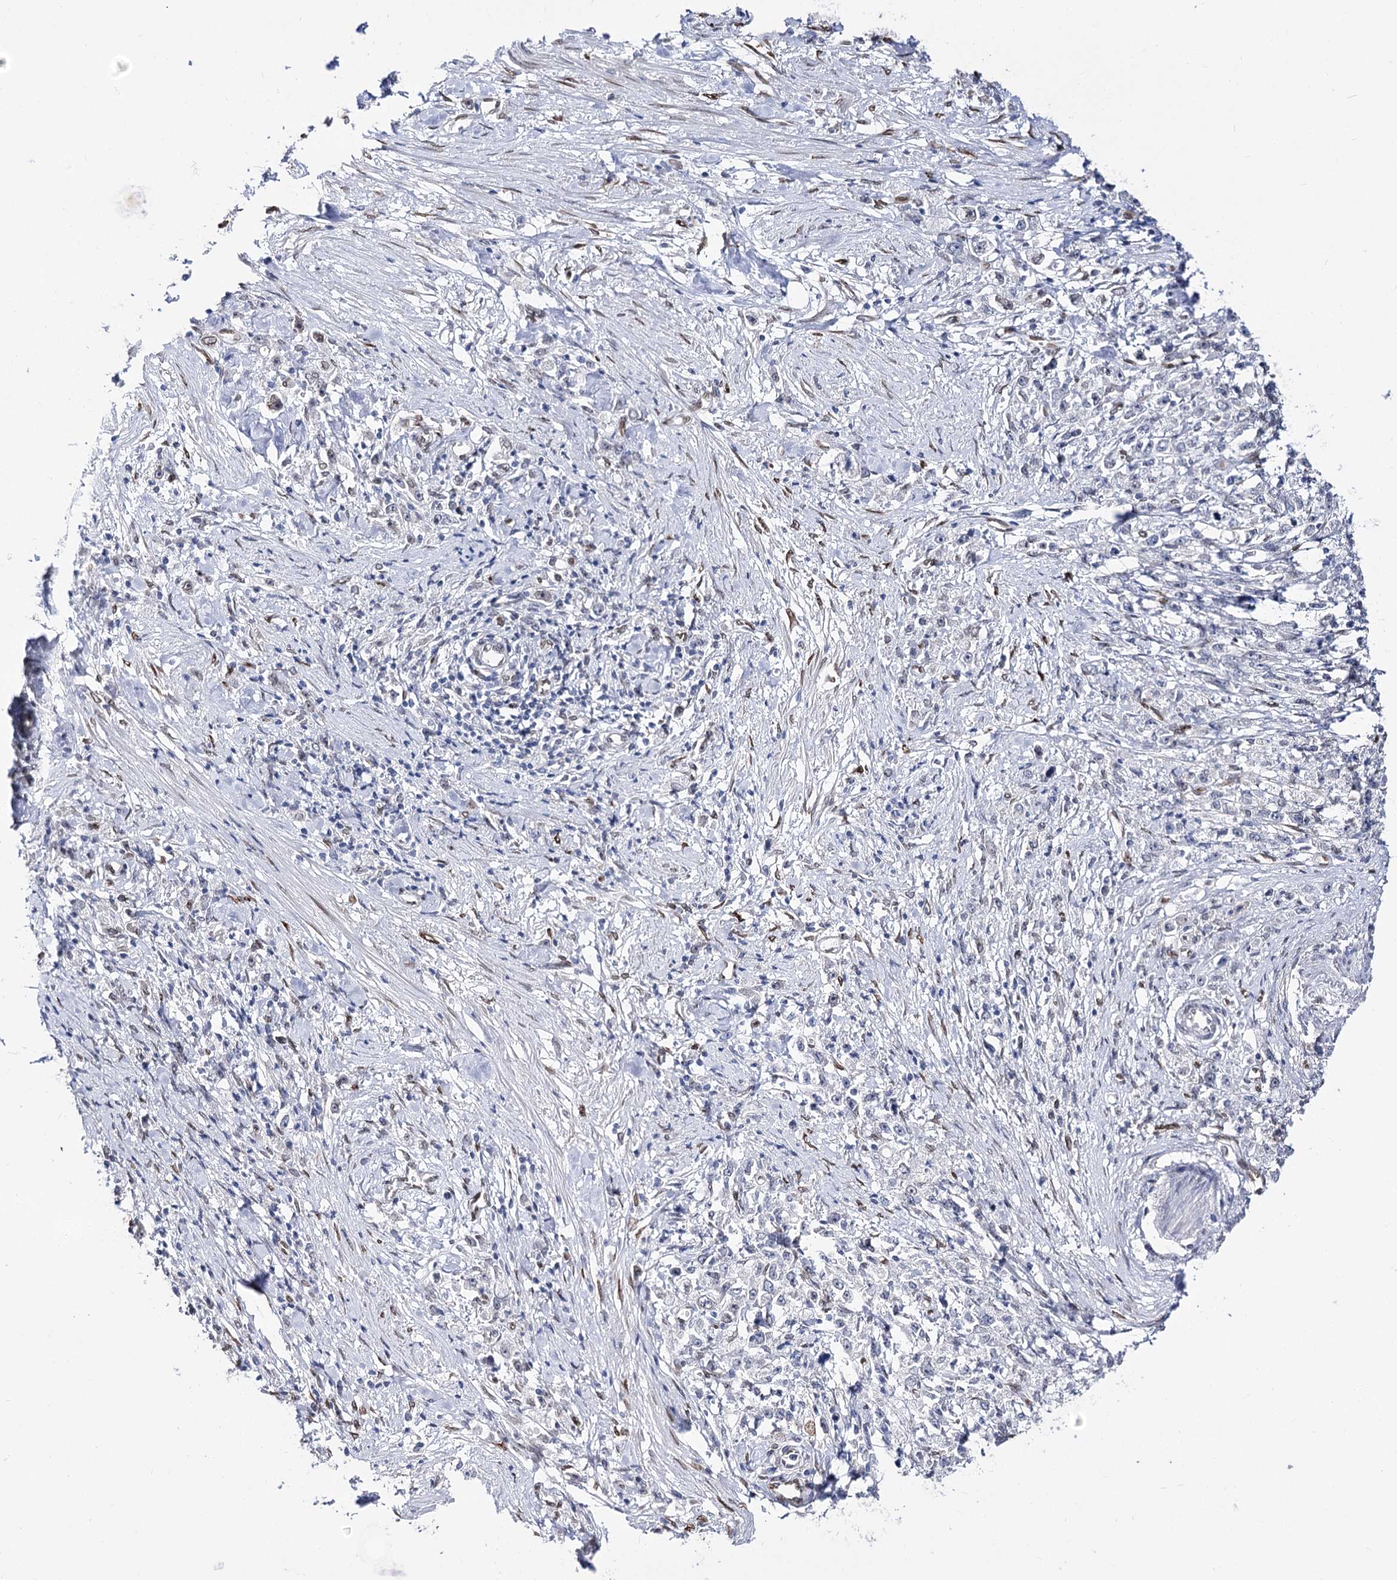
{"staining": {"intensity": "negative", "quantity": "none", "location": "none"}, "tissue": "stomach cancer", "cell_type": "Tumor cells", "image_type": "cancer", "snomed": [{"axis": "morphology", "description": "Adenocarcinoma, NOS"}, {"axis": "topography", "description": "Stomach"}], "caption": "This is an immunohistochemistry (IHC) histopathology image of stomach cancer. There is no positivity in tumor cells.", "gene": "TMEM201", "patient": {"sex": "female", "age": 59}}